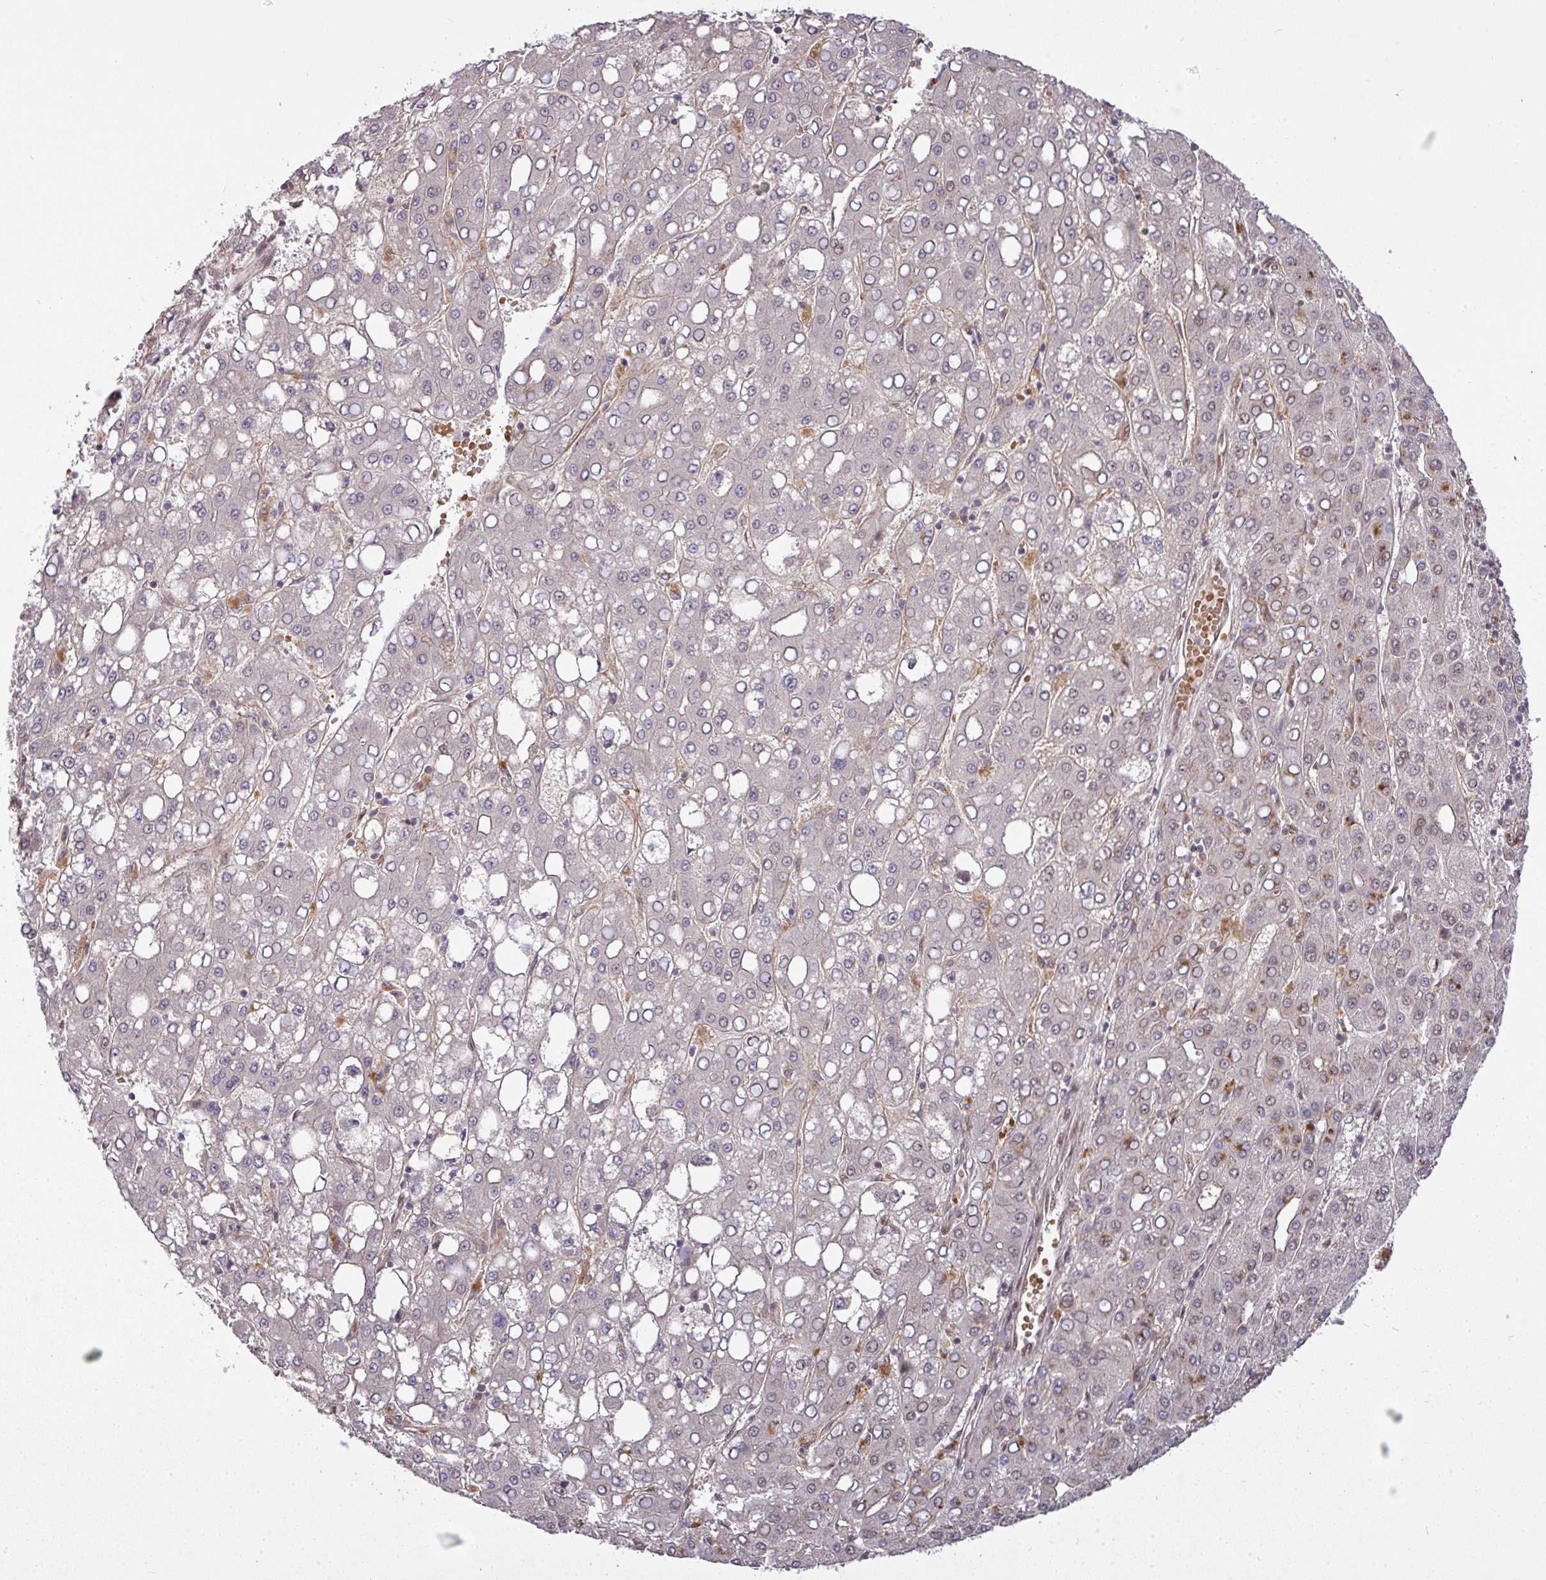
{"staining": {"intensity": "negative", "quantity": "none", "location": "none"}, "tissue": "liver cancer", "cell_type": "Tumor cells", "image_type": "cancer", "snomed": [{"axis": "morphology", "description": "Carcinoma, Hepatocellular, NOS"}, {"axis": "topography", "description": "Liver"}], "caption": "Human liver cancer stained for a protein using immunohistochemistry exhibits no expression in tumor cells.", "gene": "CIC", "patient": {"sex": "male", "age": 65}}